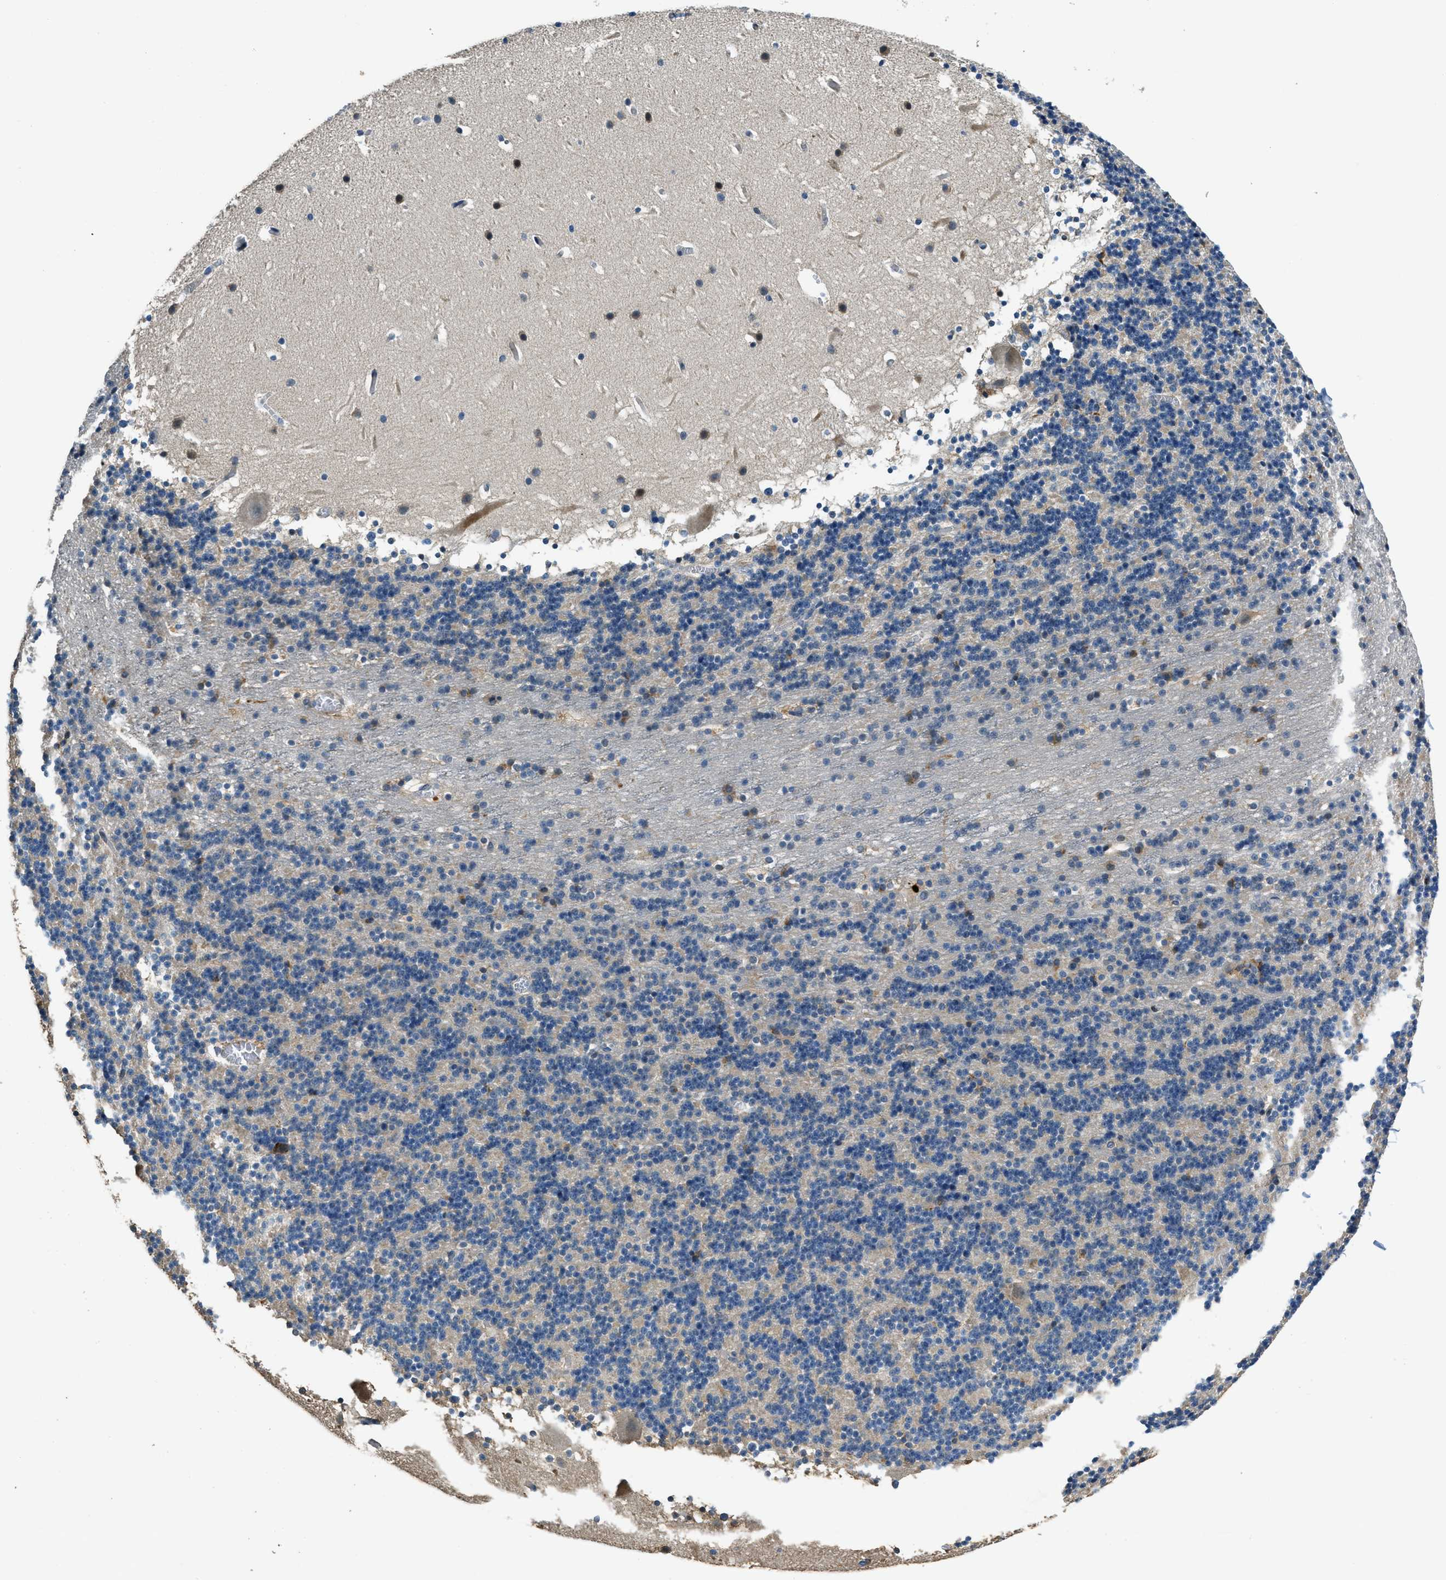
{"staining": {"intensity": "moderate", "quantity": "<25%", "location": "cytoplasmic/membranous"}, "tissue": "cerebellum", "cell_type": "Cells in granular layer", "image_type": "normal", "snomed": [{"axis": "morphology", "description": "Normal tissue, NOS"}, {"axis": "topography", "description": "Cerebellum"}], "caption": "Approximately <25% of cells in granular layer in benign human cerebellum exhibit moderate cytoplasmic/membranous protein expression as visualized by brown immunohistochemical staining.", "gene": "HERC2", "patient": {"sex": "male", "age": 45}}